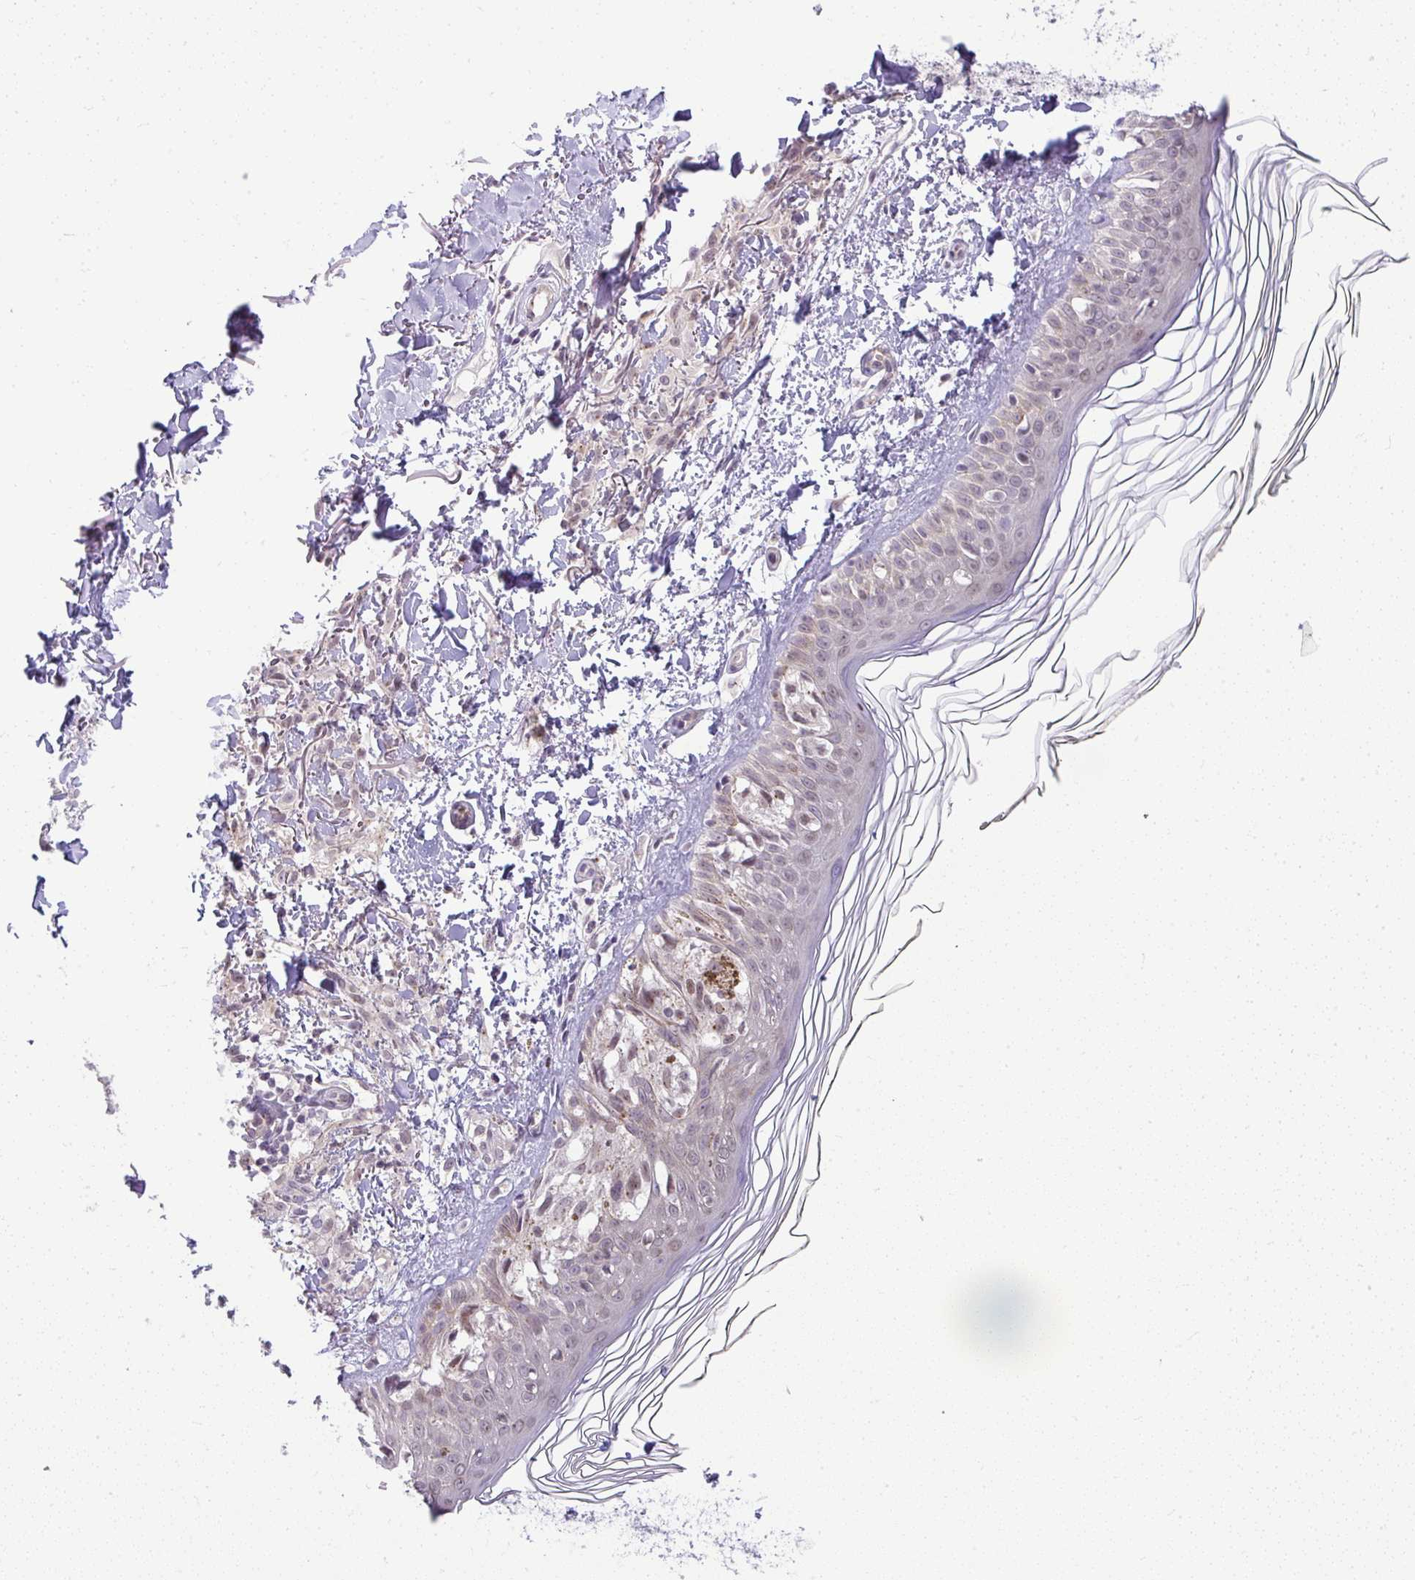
{"staining": {"intensity": "moderate", "quantity": "<25%", "location": "cytoplasmic/membranous"}, "tissue": "melanoma", "cell_type": "Tumor cells", "image_type": "cancer", "snomed": [{"axis": "morphology", "description": "Malignant melanoma, NOS"}, {"axis": "topography", "description": "Skin of forearm"}], "caption": "Immunohistochemistry (IHC) histopathology image of malignant melanoma stained for a protein (brown), which shows low levels of moderate cytoplasmic/membranous staining in approximately <25% of tumor cells.", "gene": "DZIP1", "patient": {"sex": "female", "age": 65}}